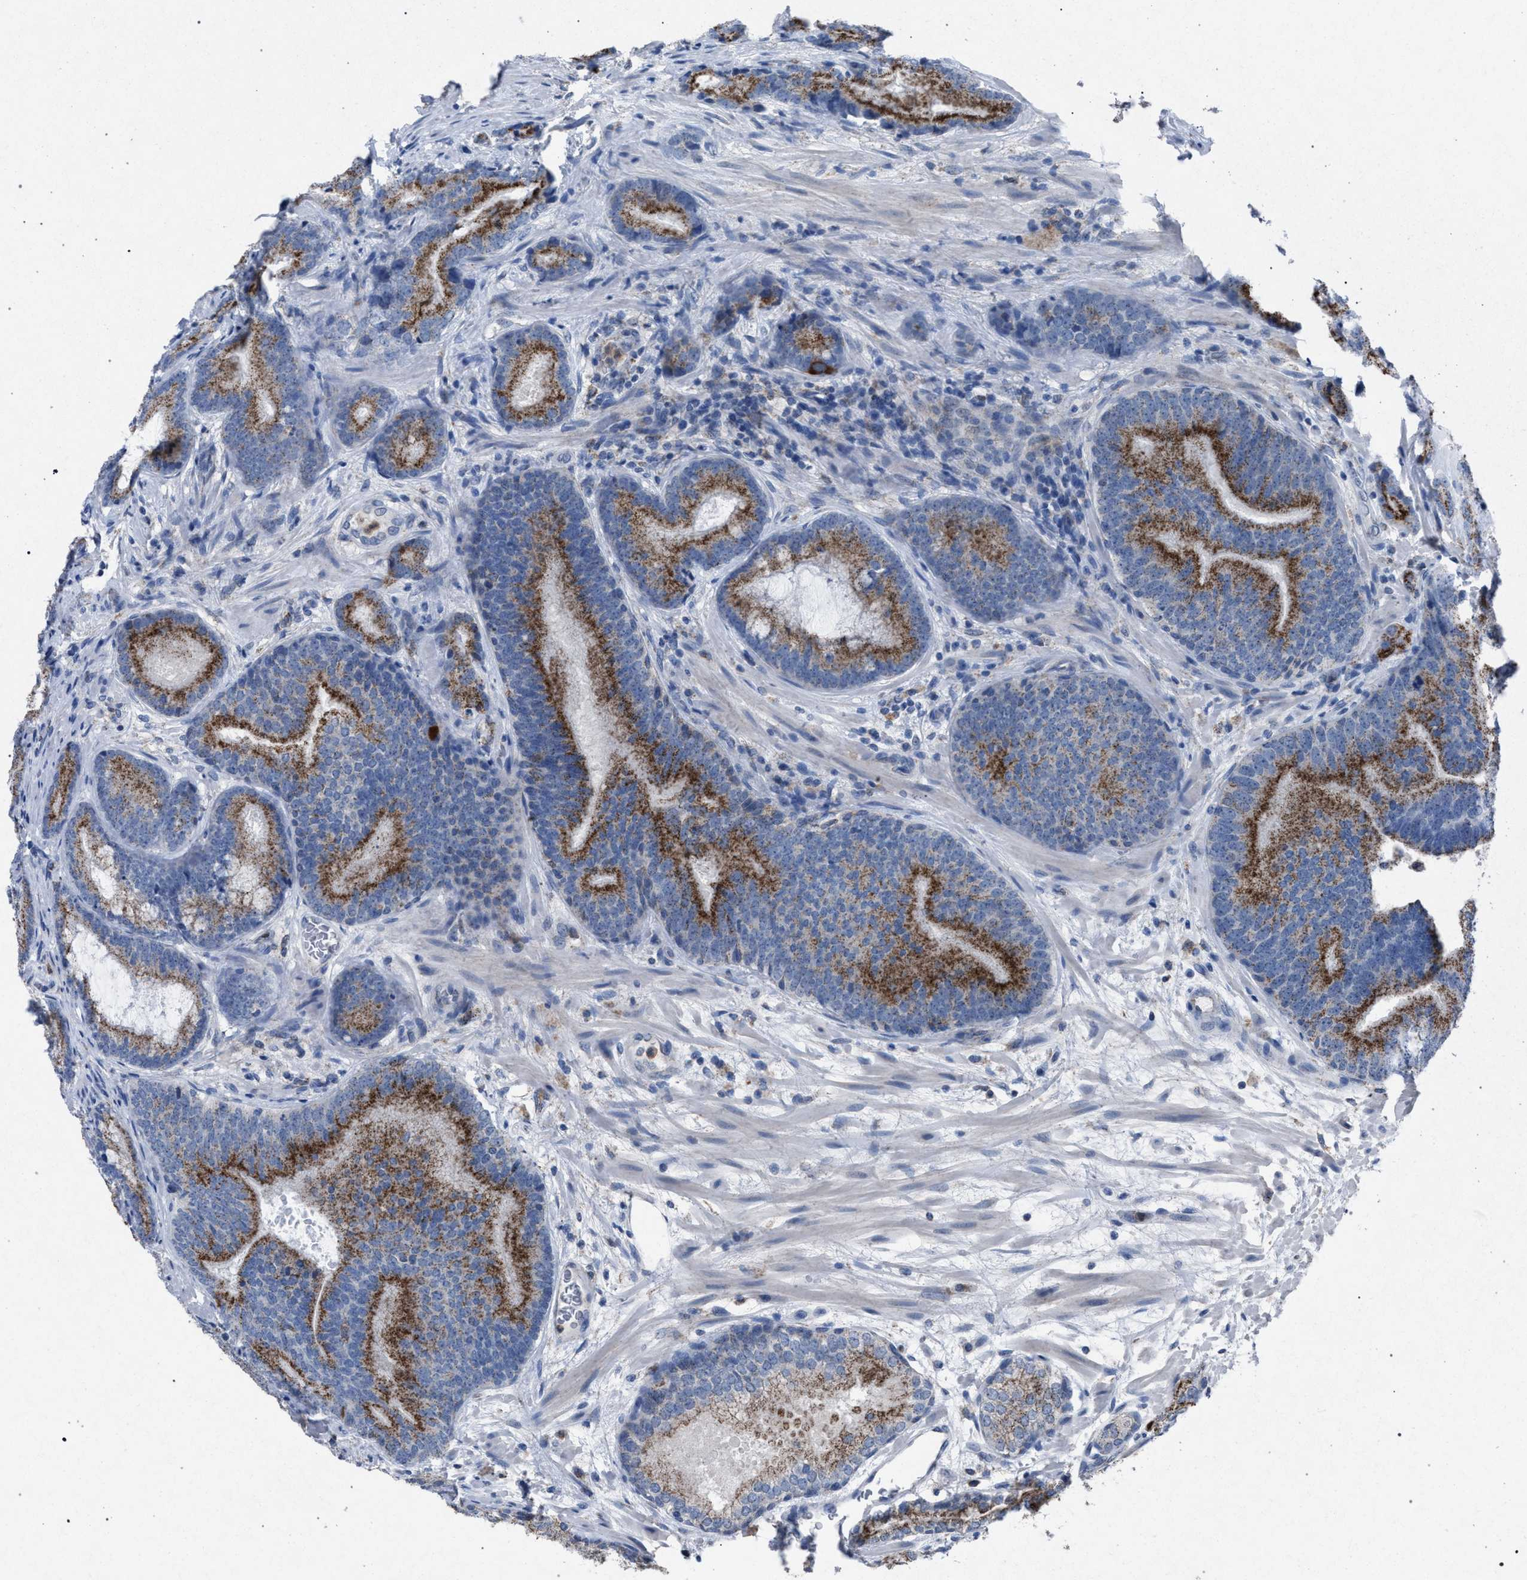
{"staining": {"intensity": "moderate", "quantity": ">75%", "location": "cytoplasmic/membranous"}, "tissue": "prostate cancer", "cell_type": "Tumor cells", "image_type": "cancer", "snomed": [{"axis": "morphology", "description": "Adenocarcinoma, High grade"}, {"axis": "topography", "description": "Prostate"}], "caption": "The image shows a brown stain indicating the presence of a protein in the cytoplasmic/membranous of tumor cells in prostate cancer.", "gene": "HSD17B4", "patient": {"sex": "male", "age": 55}}